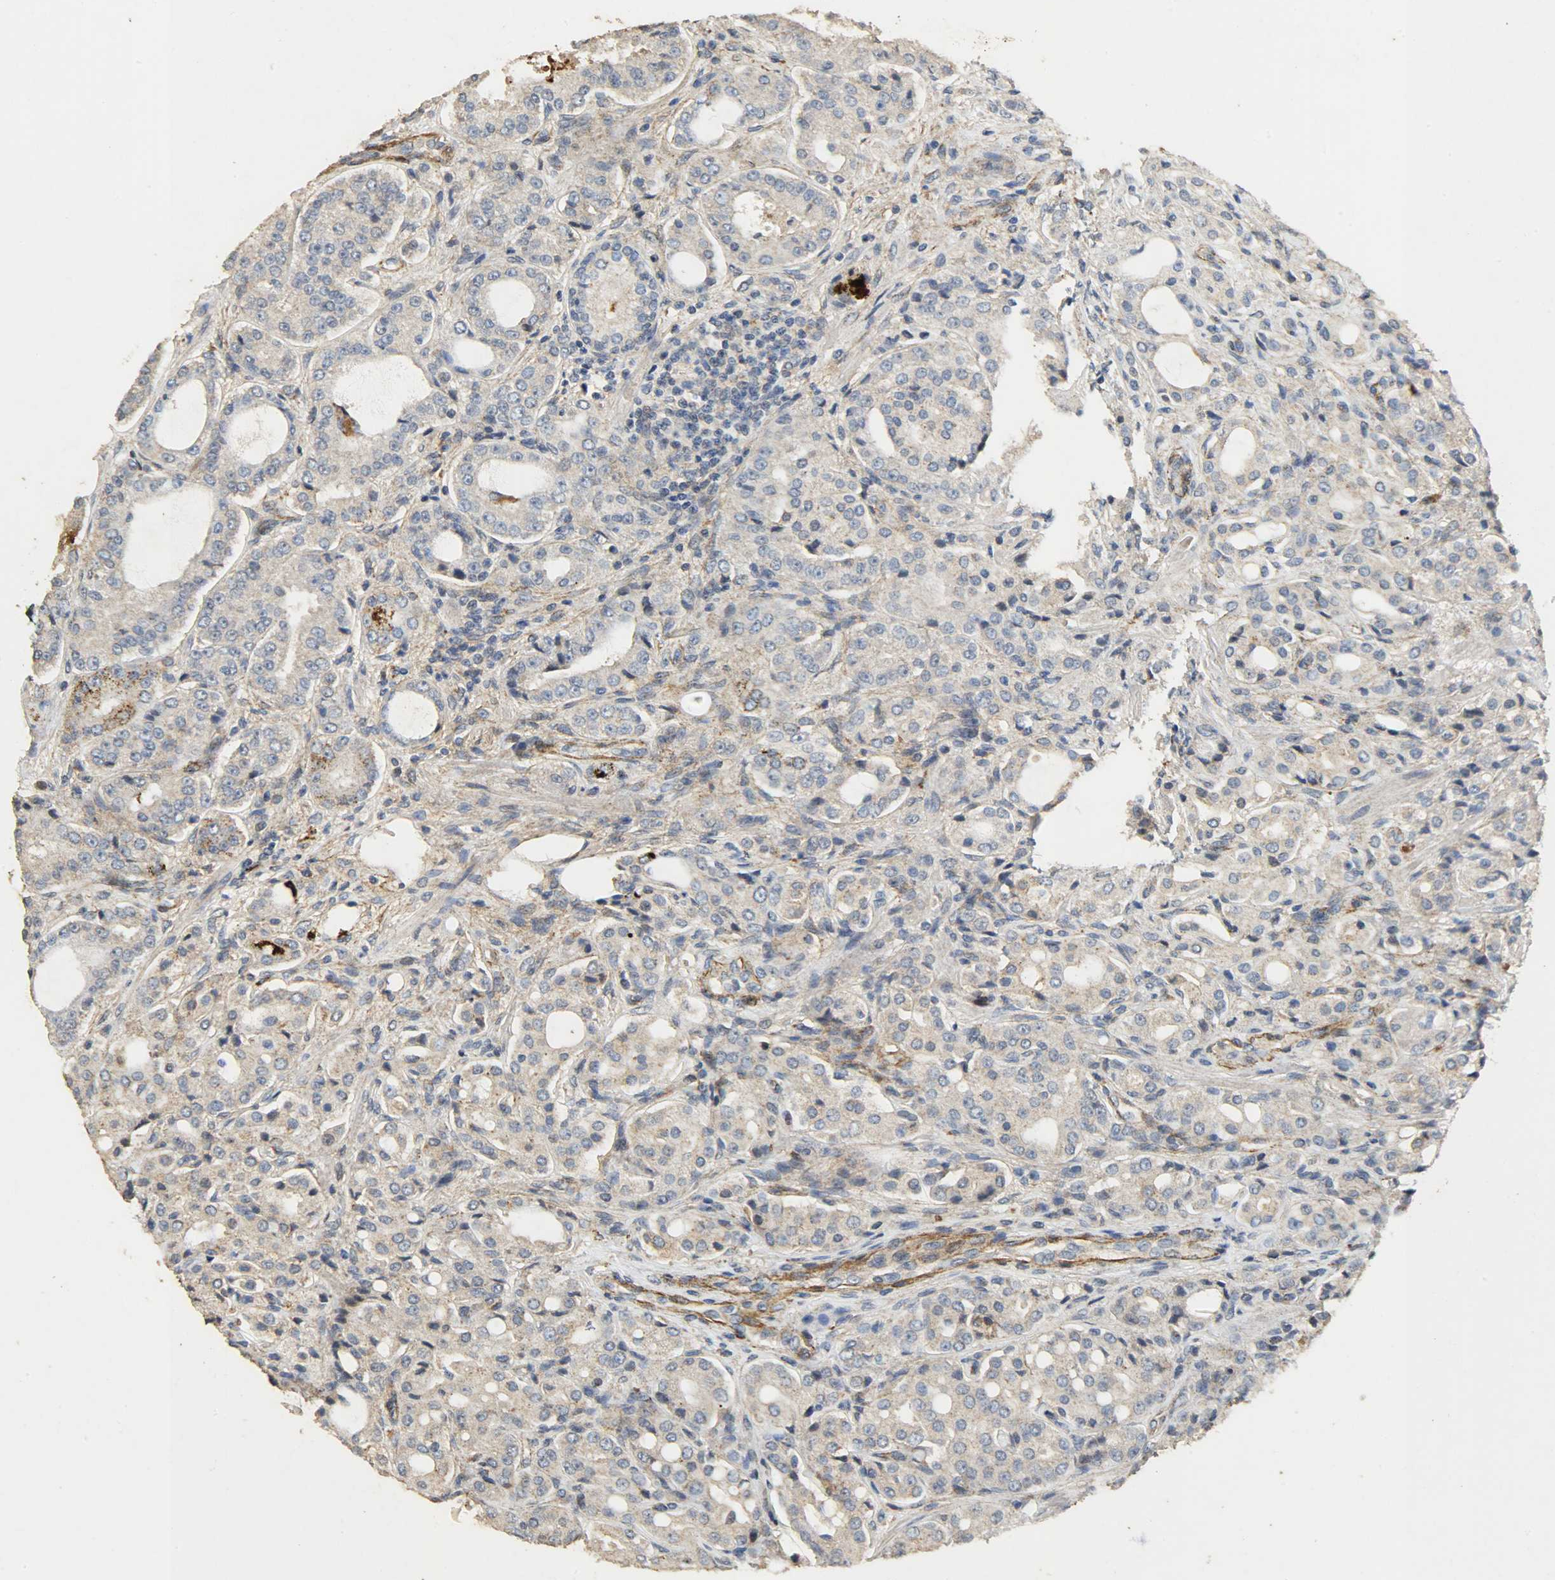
{"staining": {"intensity": "weak", "quantity": "25%-75%", "location": "cytoplasmic/membranous"}, "tissue": "prostate cancer", "cell_type": "Tumor cells", "image_type": "cancer", "snomed": [{"axis": "morphology", "description": "Adenocarcinoma, High grade"}, {"axis": "topography", "description": "Prostate"}], "caption": "Immunohistochemistry (IHC) of human prostate cancer (high-grade adenocarcinoma) displays low levels of weak cytoplasmic/membranous expression in approximately 25%-75% of tumor cells.", "gene": "TPM4", "patient": {"sex": "male", "age": 72}}